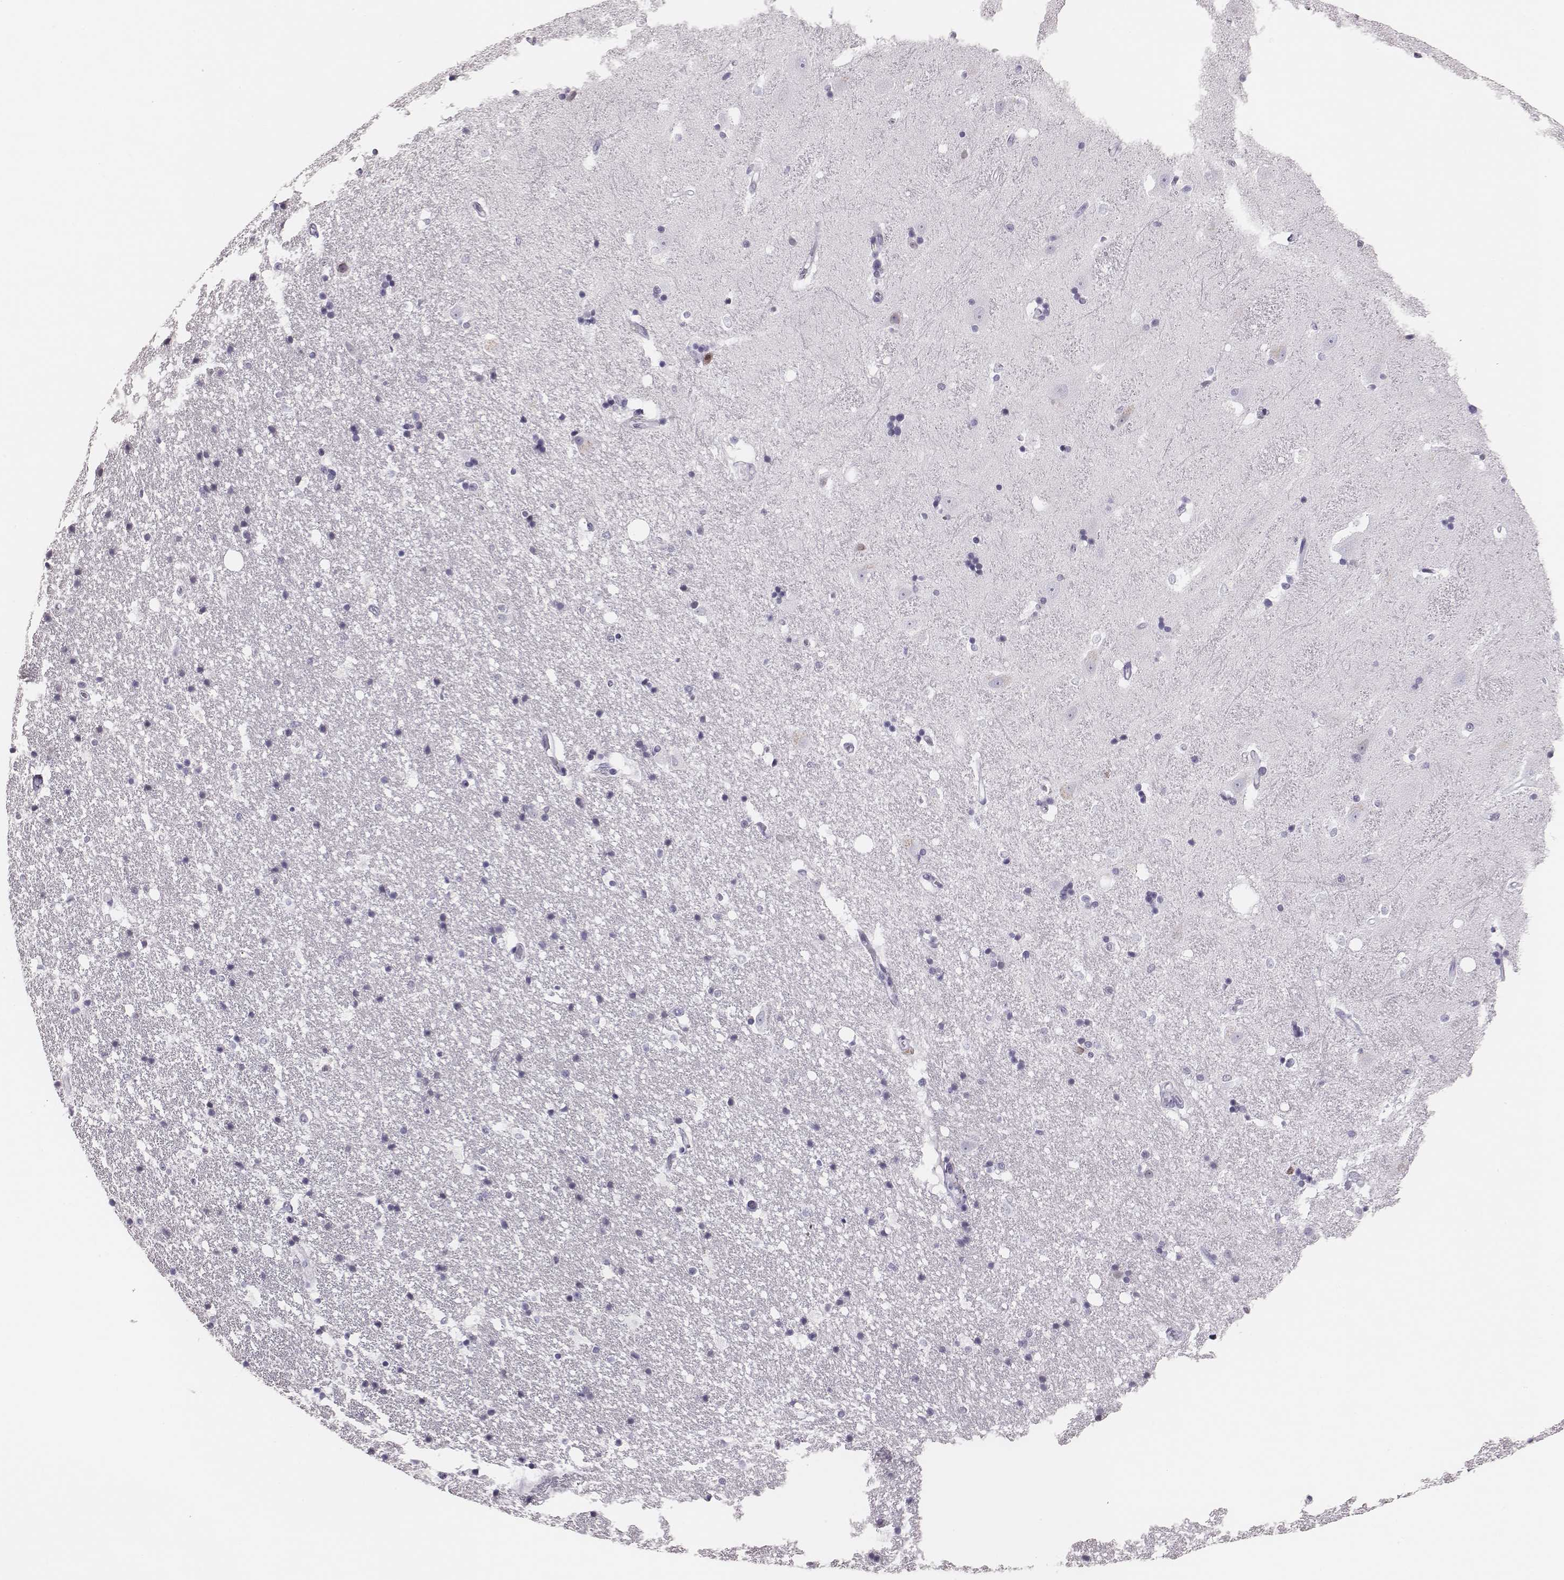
{"staining": {"intensity": "negative", "quantity": "none", "location": "none"}, "tissue": "hippocampus", "cell_type": "Glial cells", "image_type": "normal", "snomed": [{"axis": "morphology", "description": "Normal tissue, NOS"}, {"axis": "topography", "description": "Hippocampus"}], "caption": "Hippocampus was stained to show a protein in brown. There is no significant positivity in glial cells. Nuclei are stained in blue.", "gene": "H1", "patient": {"sex": "male", "age": 49}}